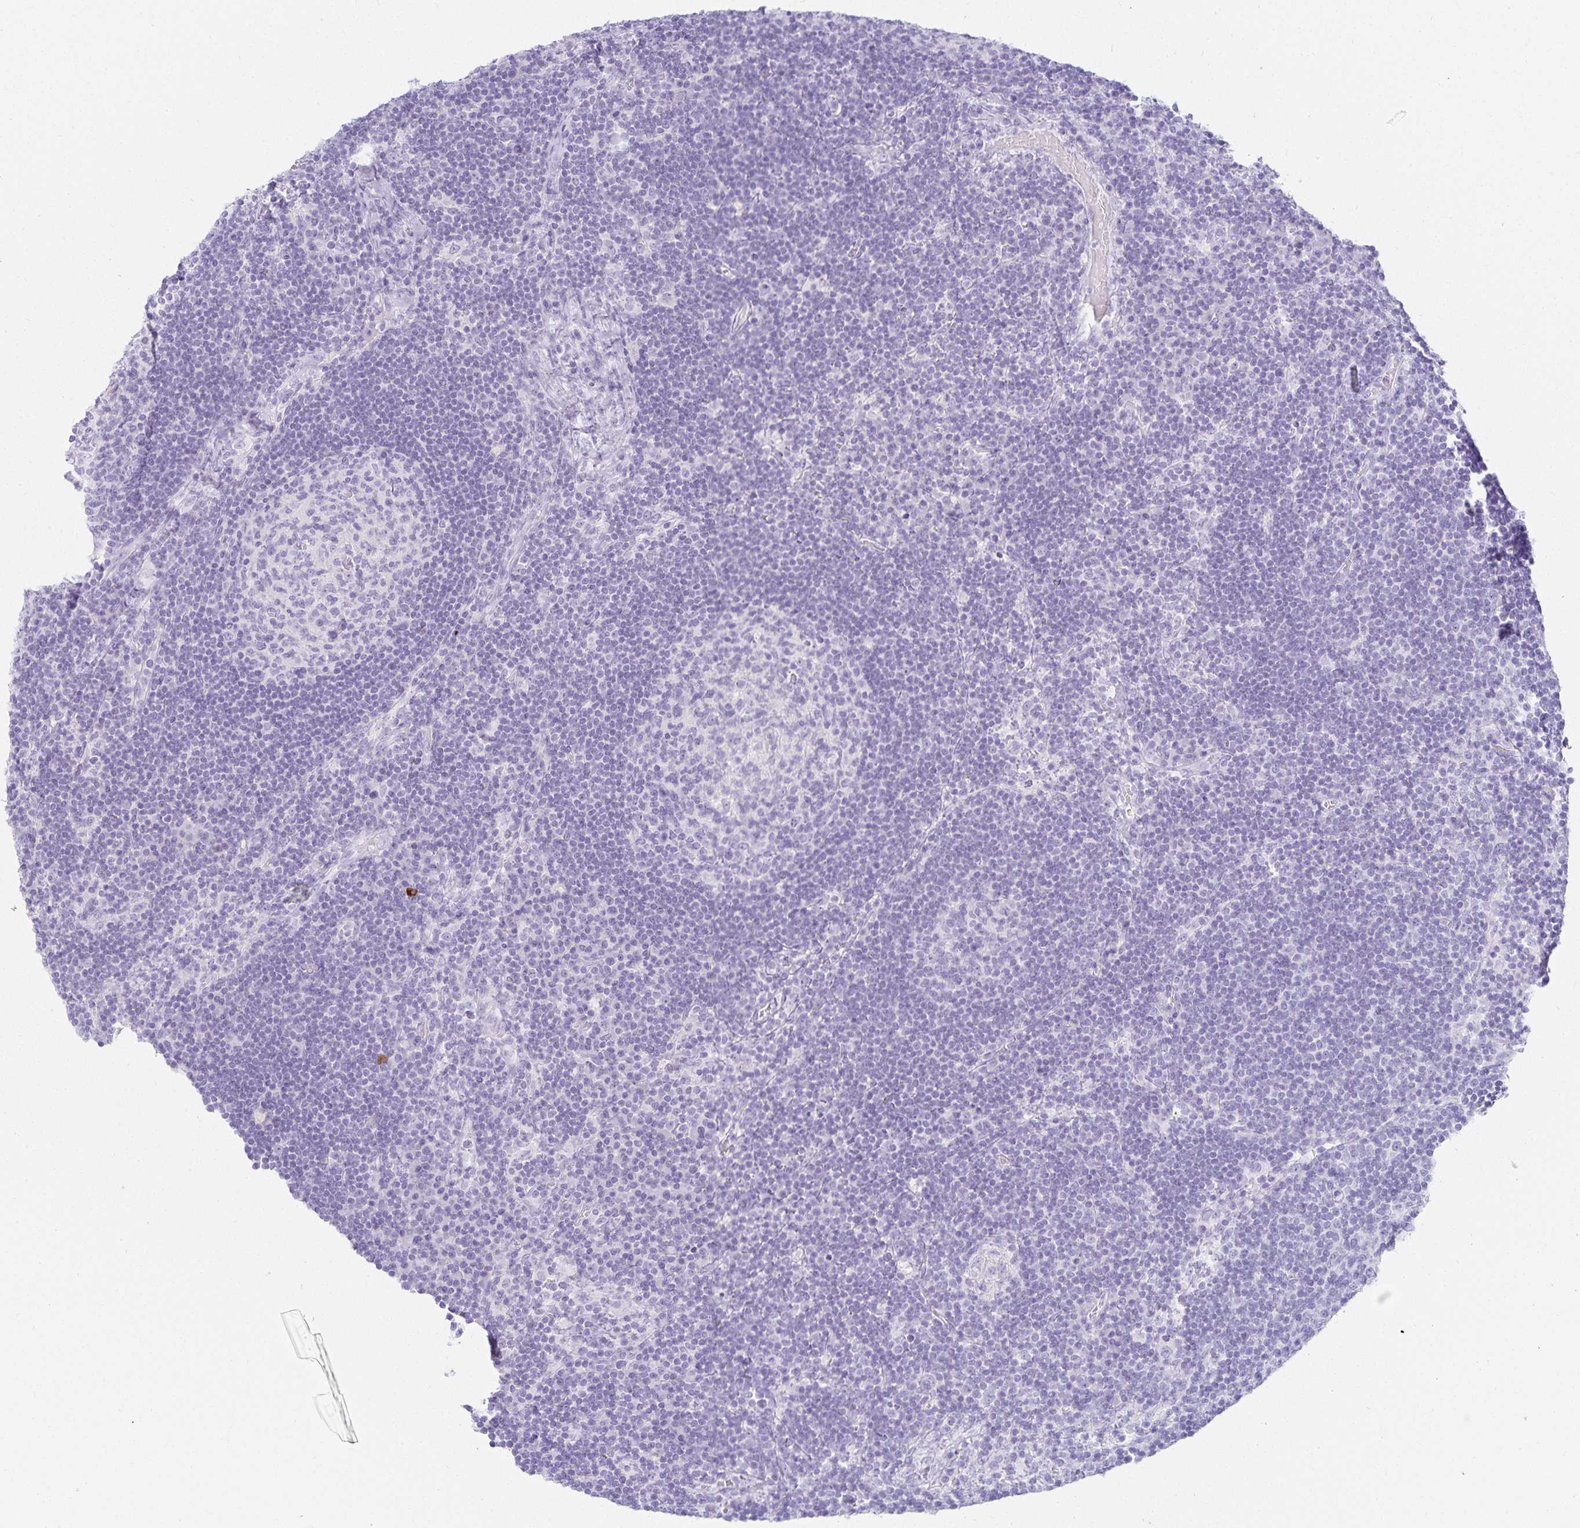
{"staining": {"intensity": "negative", "quantity": "none", "location": "none"}, "tissue": "lymph node", "cell_type": "Germinal center cells", "image_type": "normal", "snomed": [{"axis": "morphology", "description": "Normal tissue, NOS"}, {"axis": "topography", "description": "Lymph node"}], "caption": "The photomicrograph displays no staining of germinal center cells in normal lymph node.", "gene": "GP2", "patient": {"sex": "male", "age": 67}}